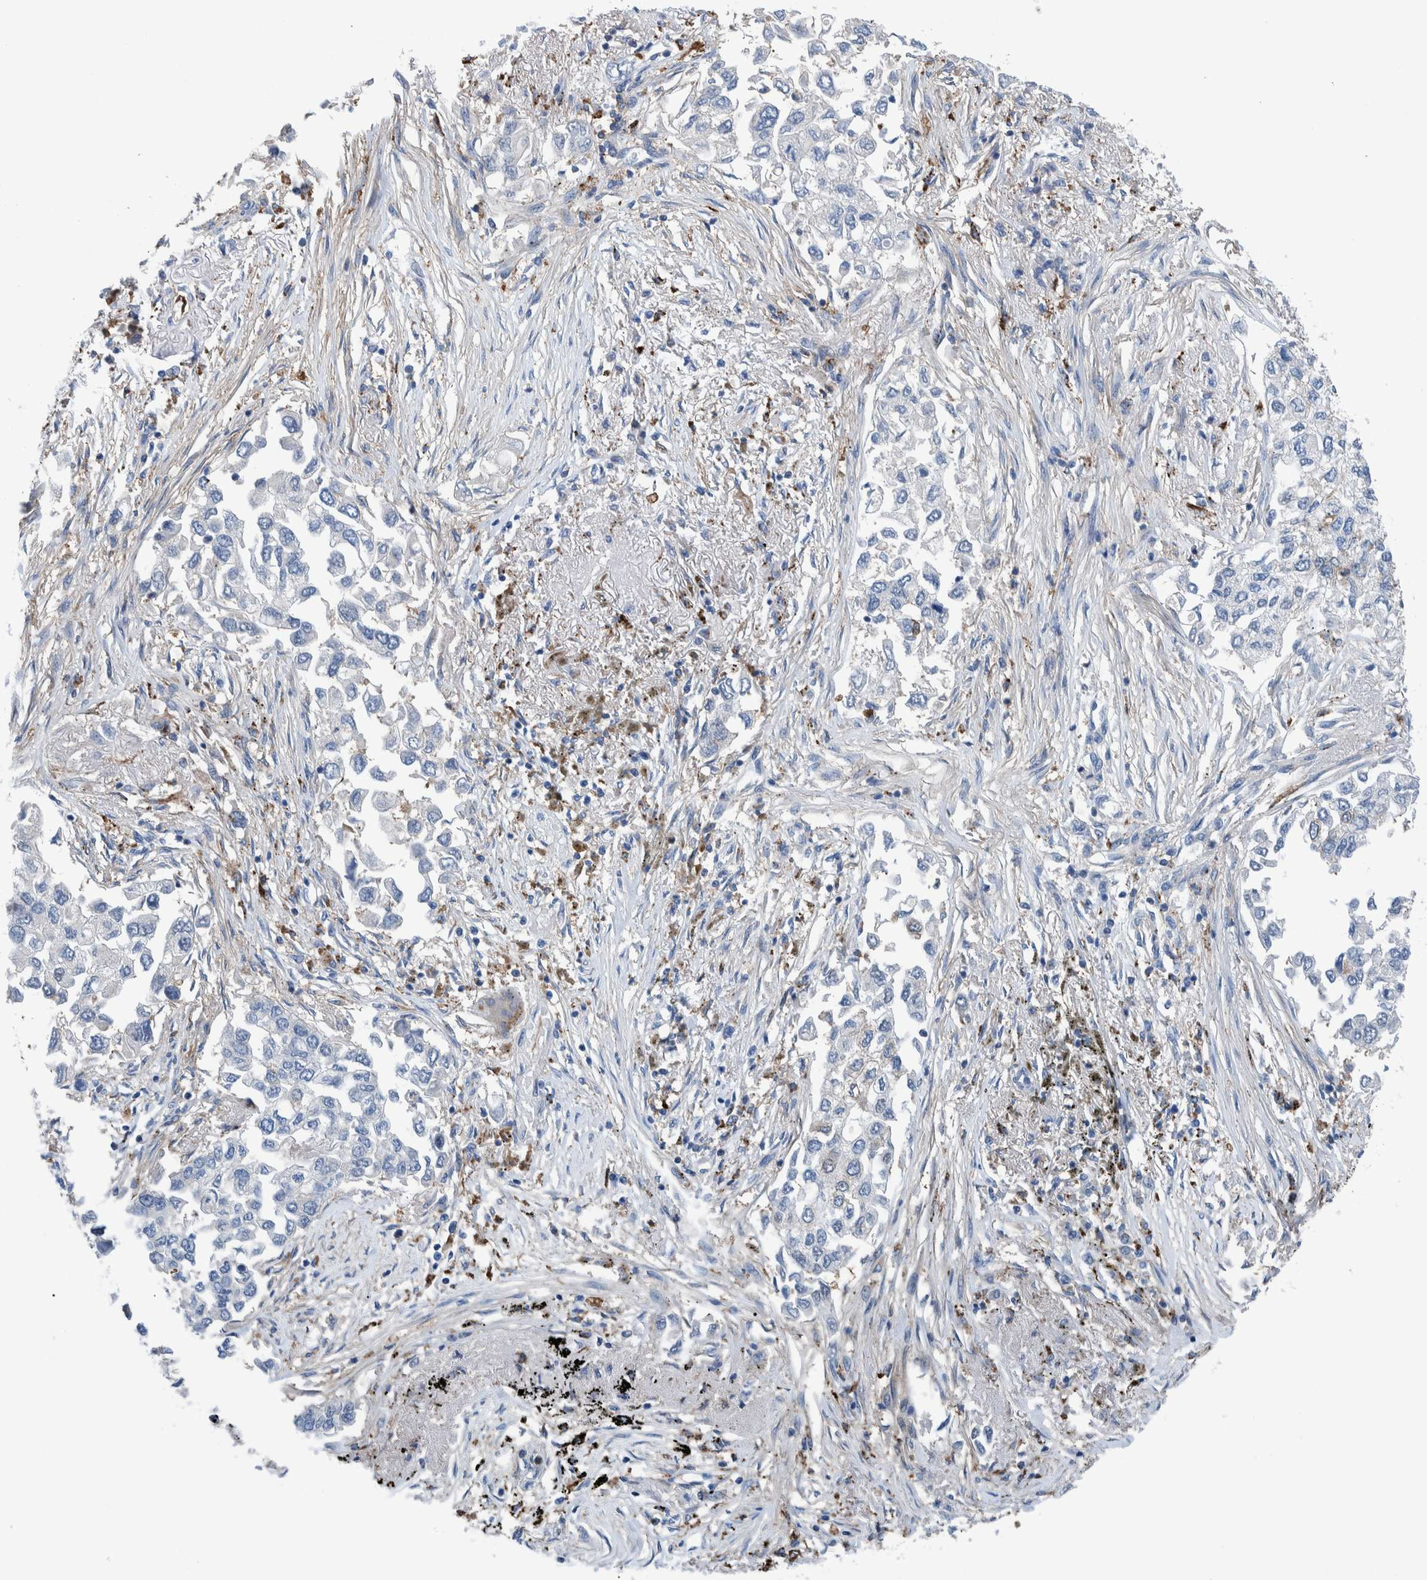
{"staining": {"intensity": "negative", "quantity": "none", "location": "none"}, "tissue": "lung cancer", "cell_type": "Tumor cells", "image_type": "cancer", "snomed": [{"axis": "morphology", "description": "Inflammation, NOS"}, {"axis": "morphology", "description": "Adenocarcinoma, NOS"}, {"axis": "topography", "description": "Lung"}], "caption": "Immunohistochemical staining of human lung cancer exhibits no significant expression in tumor cells.", "gene": "IDO1", "patient": {"sex": "male", "age": 63}}